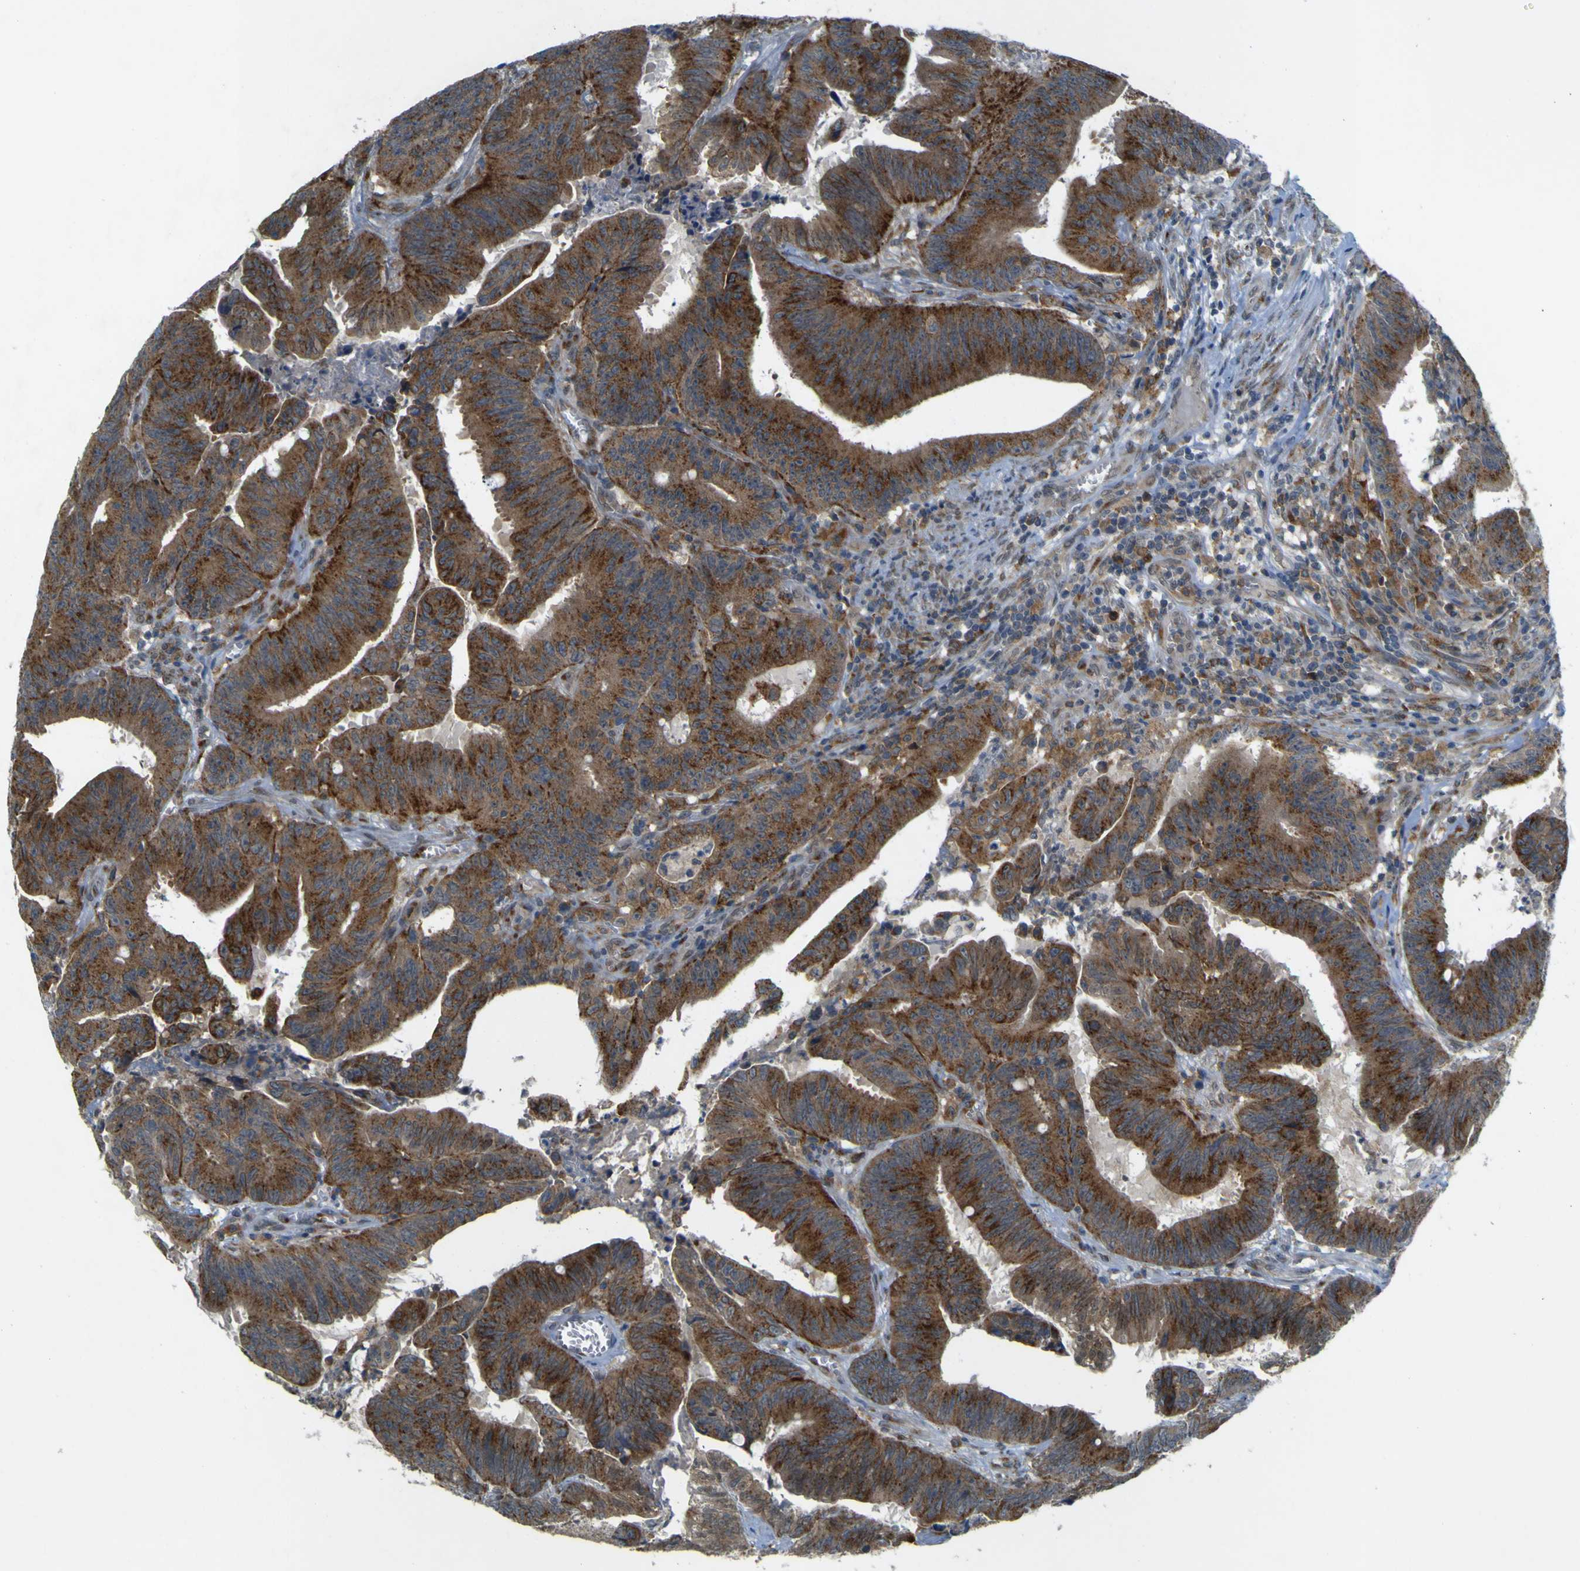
{"staining": {"intensity": "moderate", "quantity": "25%-75%", "location": "cytoplasmic/membranous"}, "tissue": "colorectal cancer", "cell_type": "Tumor cells", "image_type": "cancer", "snomed": [{"axis": "morphology", "description": "Adenocarcinoma, NOS"}, {"axis": "topography", "description": "Colon"}], "caption": "Tumor cells demonstrate medium levels of moderate cytoplasmic/membranous positivity in about 25%-75% of cells in colorectal adenocarcinoma.", "gene": "IGF2R", "patient": {"sex": "male", "age": 45}}